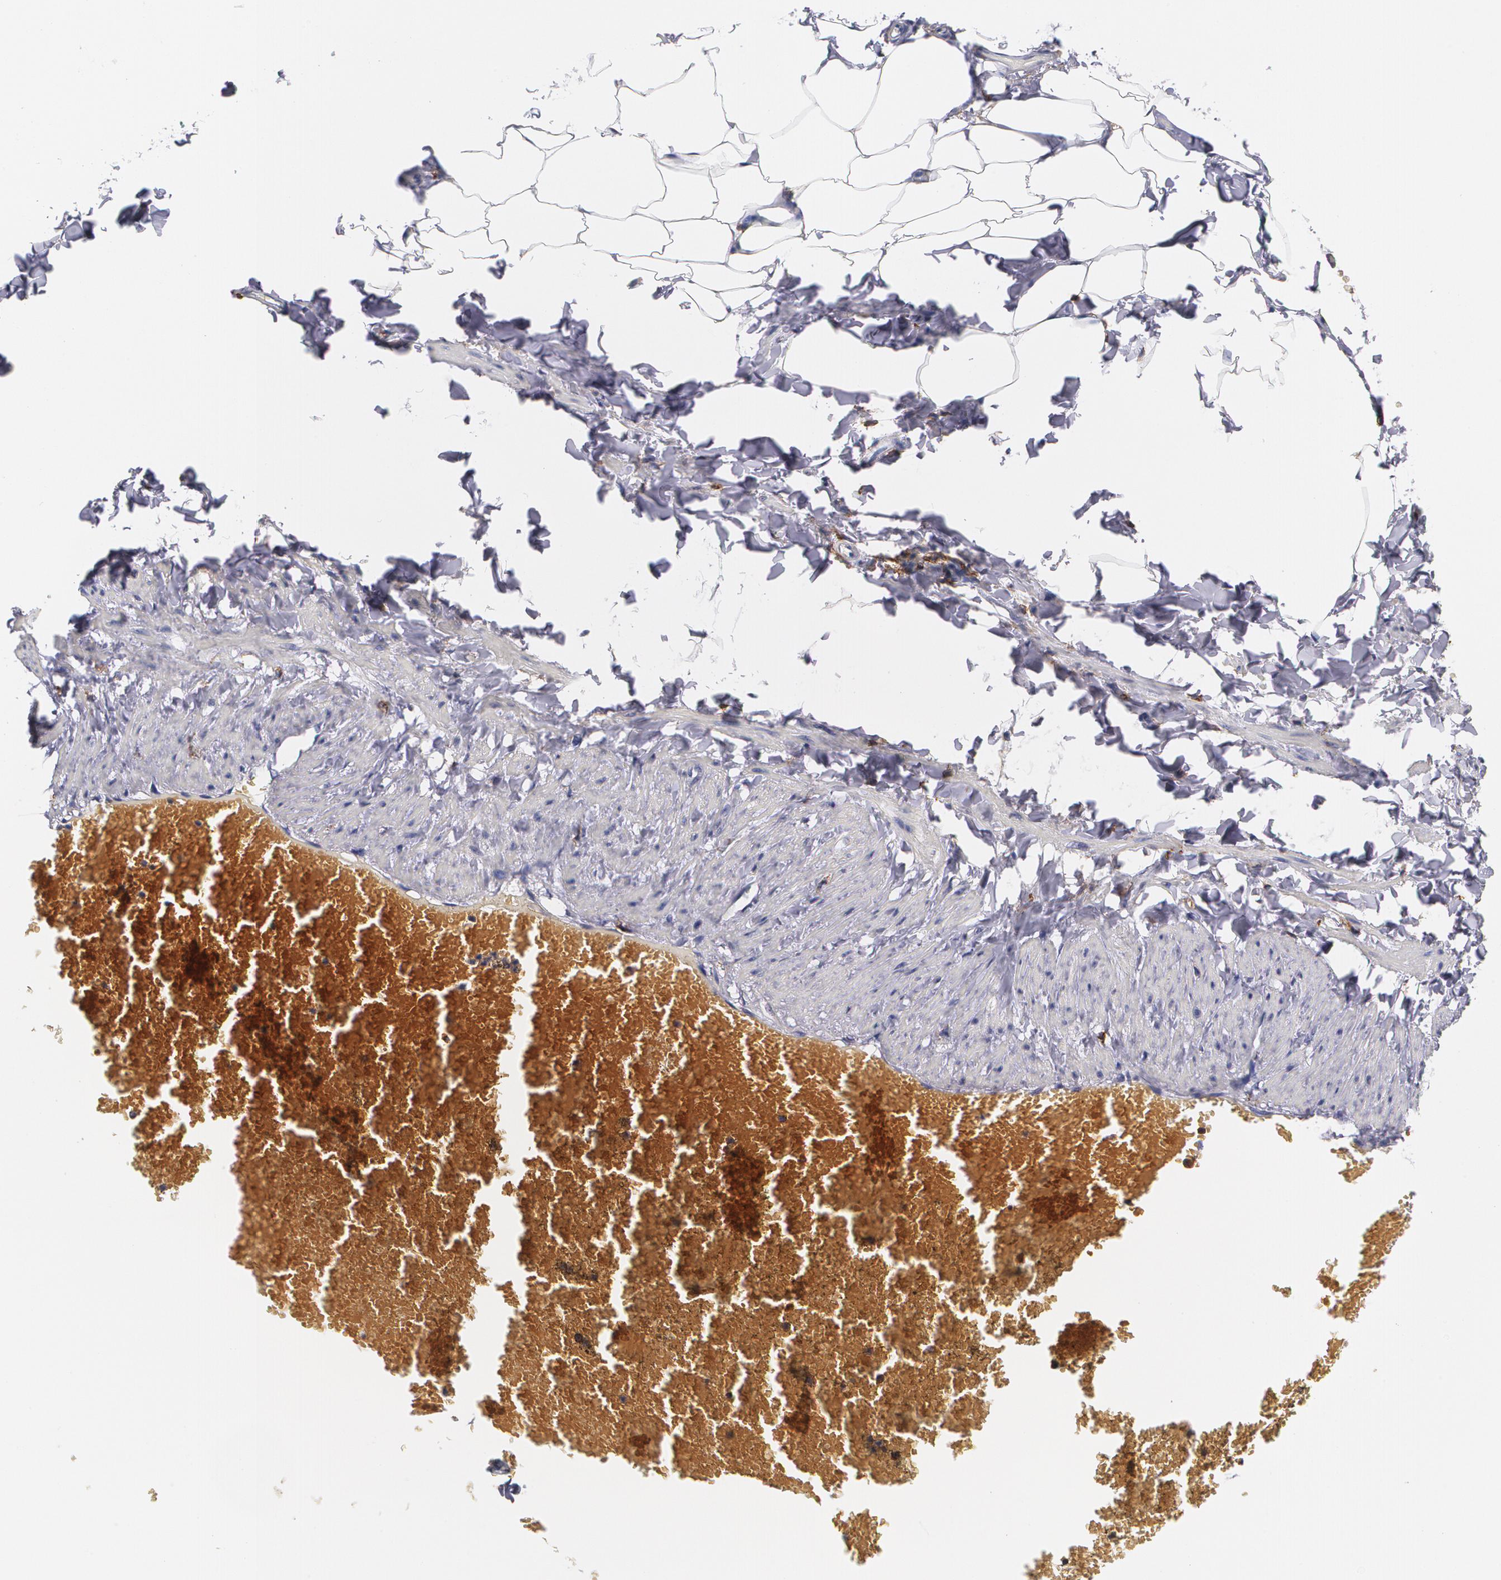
{"staining": {"intensity": "negative", "quantity": "none", "location": "none"}, "tissue": "adipose tissue", "cell_type": "Adipocytes", "image_type": "normal", "snomed": [{"axis": "morphology", "description": "Normal tissue, NOS"}, {"axis": "topography", "description": "Vascular tissue"}], "caption": "Immunohistochemistry image of unremarkable human adipose tissue stained for a protein (brown), which demonstrates no positivity in adipocytes.", "gene": "PTPRC", "patient": {"sex": "male", "age": 41}}